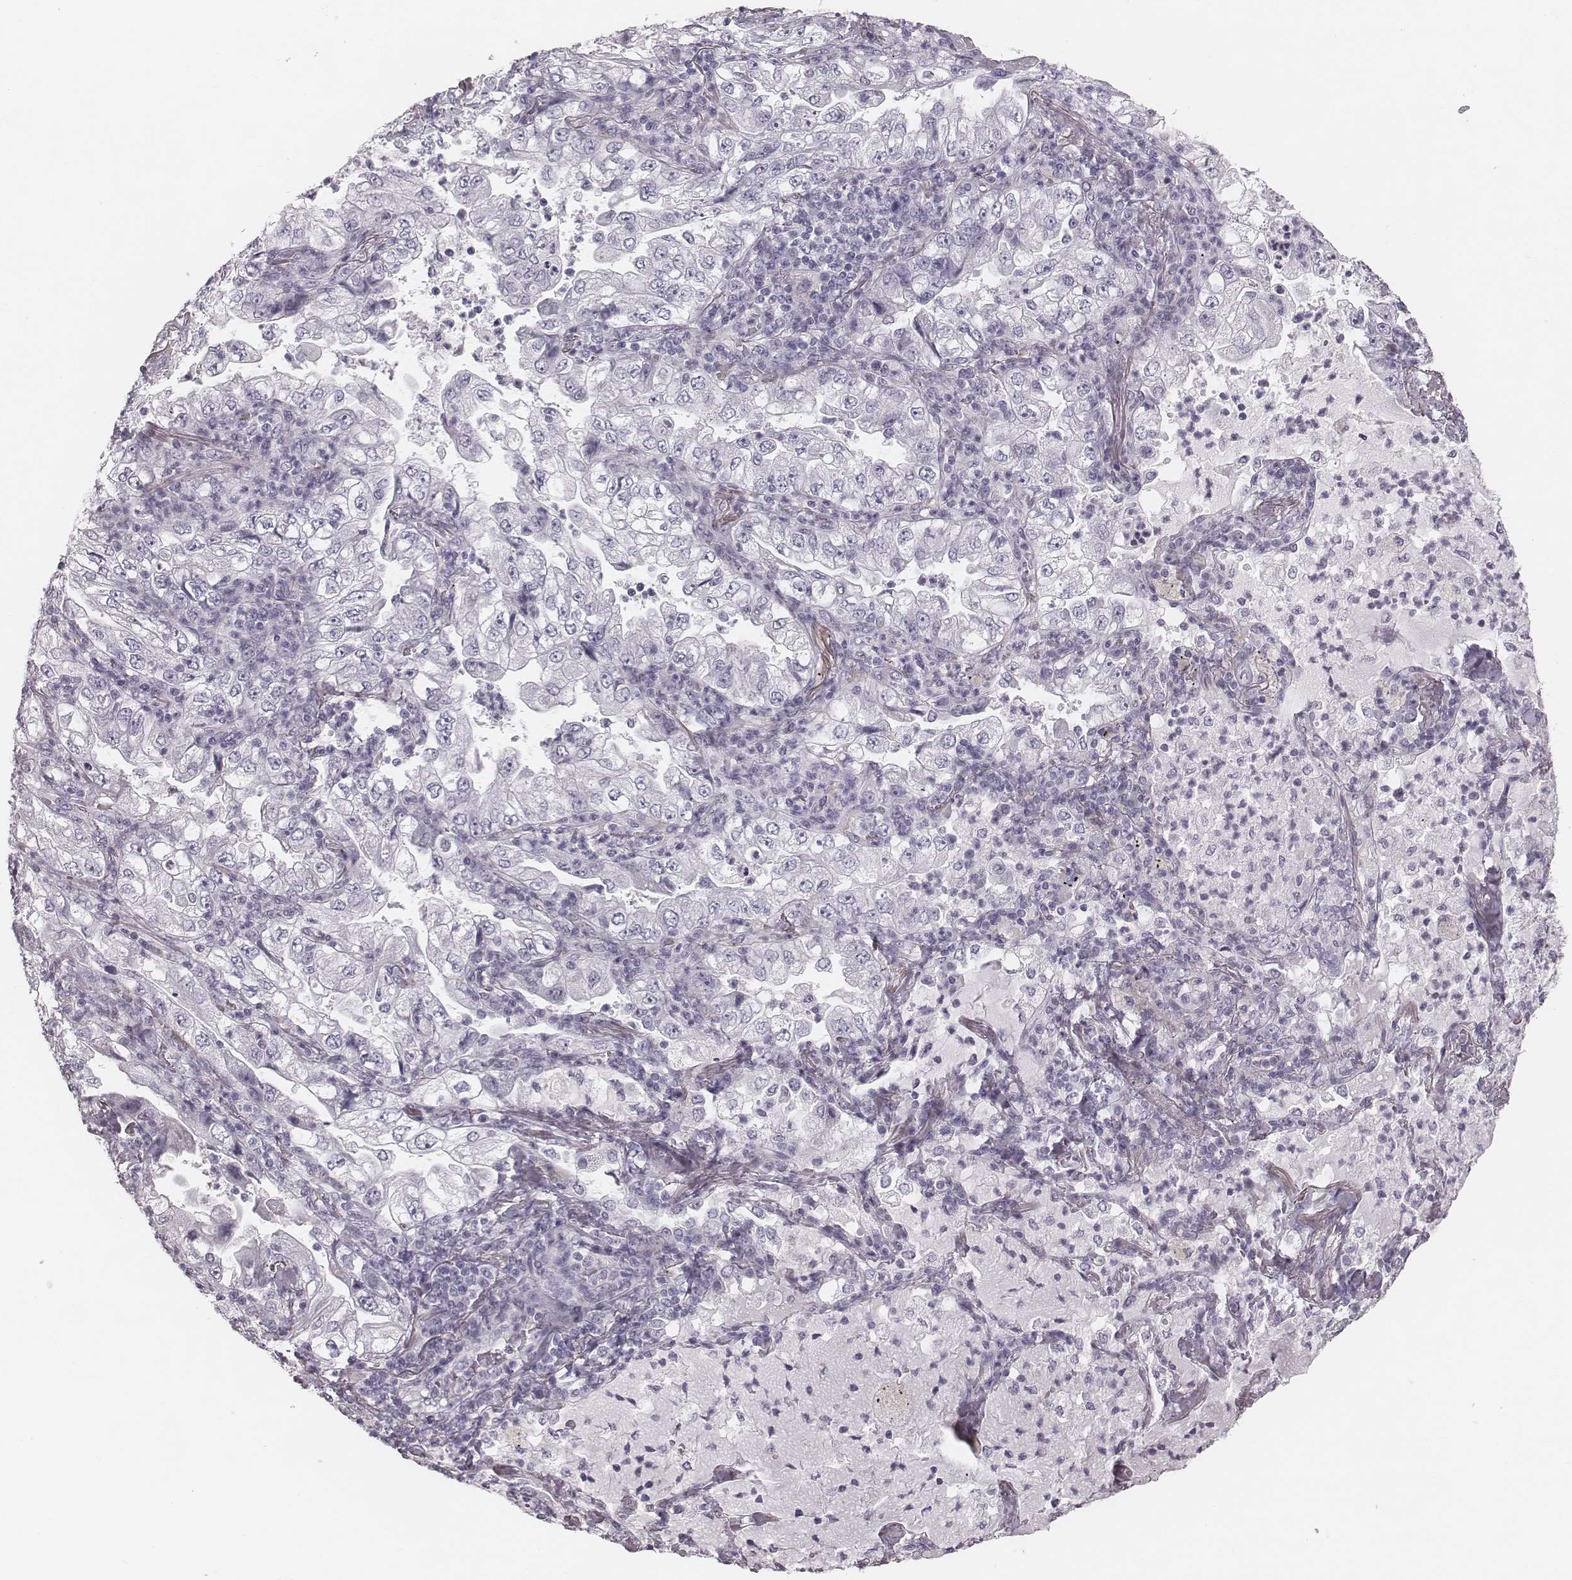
{"staining": {"intensity": "negative", "quantity": "none", "location": "none"}, "tissue": "lung cancer", "cell_type": "Tumor cells", "image_type": "cancer", "snomed": [{"axis": "morphology", "description": "Adenocarcinoma, NOS"}, {"axis": "topography", "description": "Lung"}], "caption": "This histopathology image is of lung cancer (adenocarcinoma) stained with IHC to label a protein in brown with the nuclei are counter-stained blue. There is no positivity in tumor cells.", "gene": "SPA17", "patient": {"sex": "female", "age": 73}}